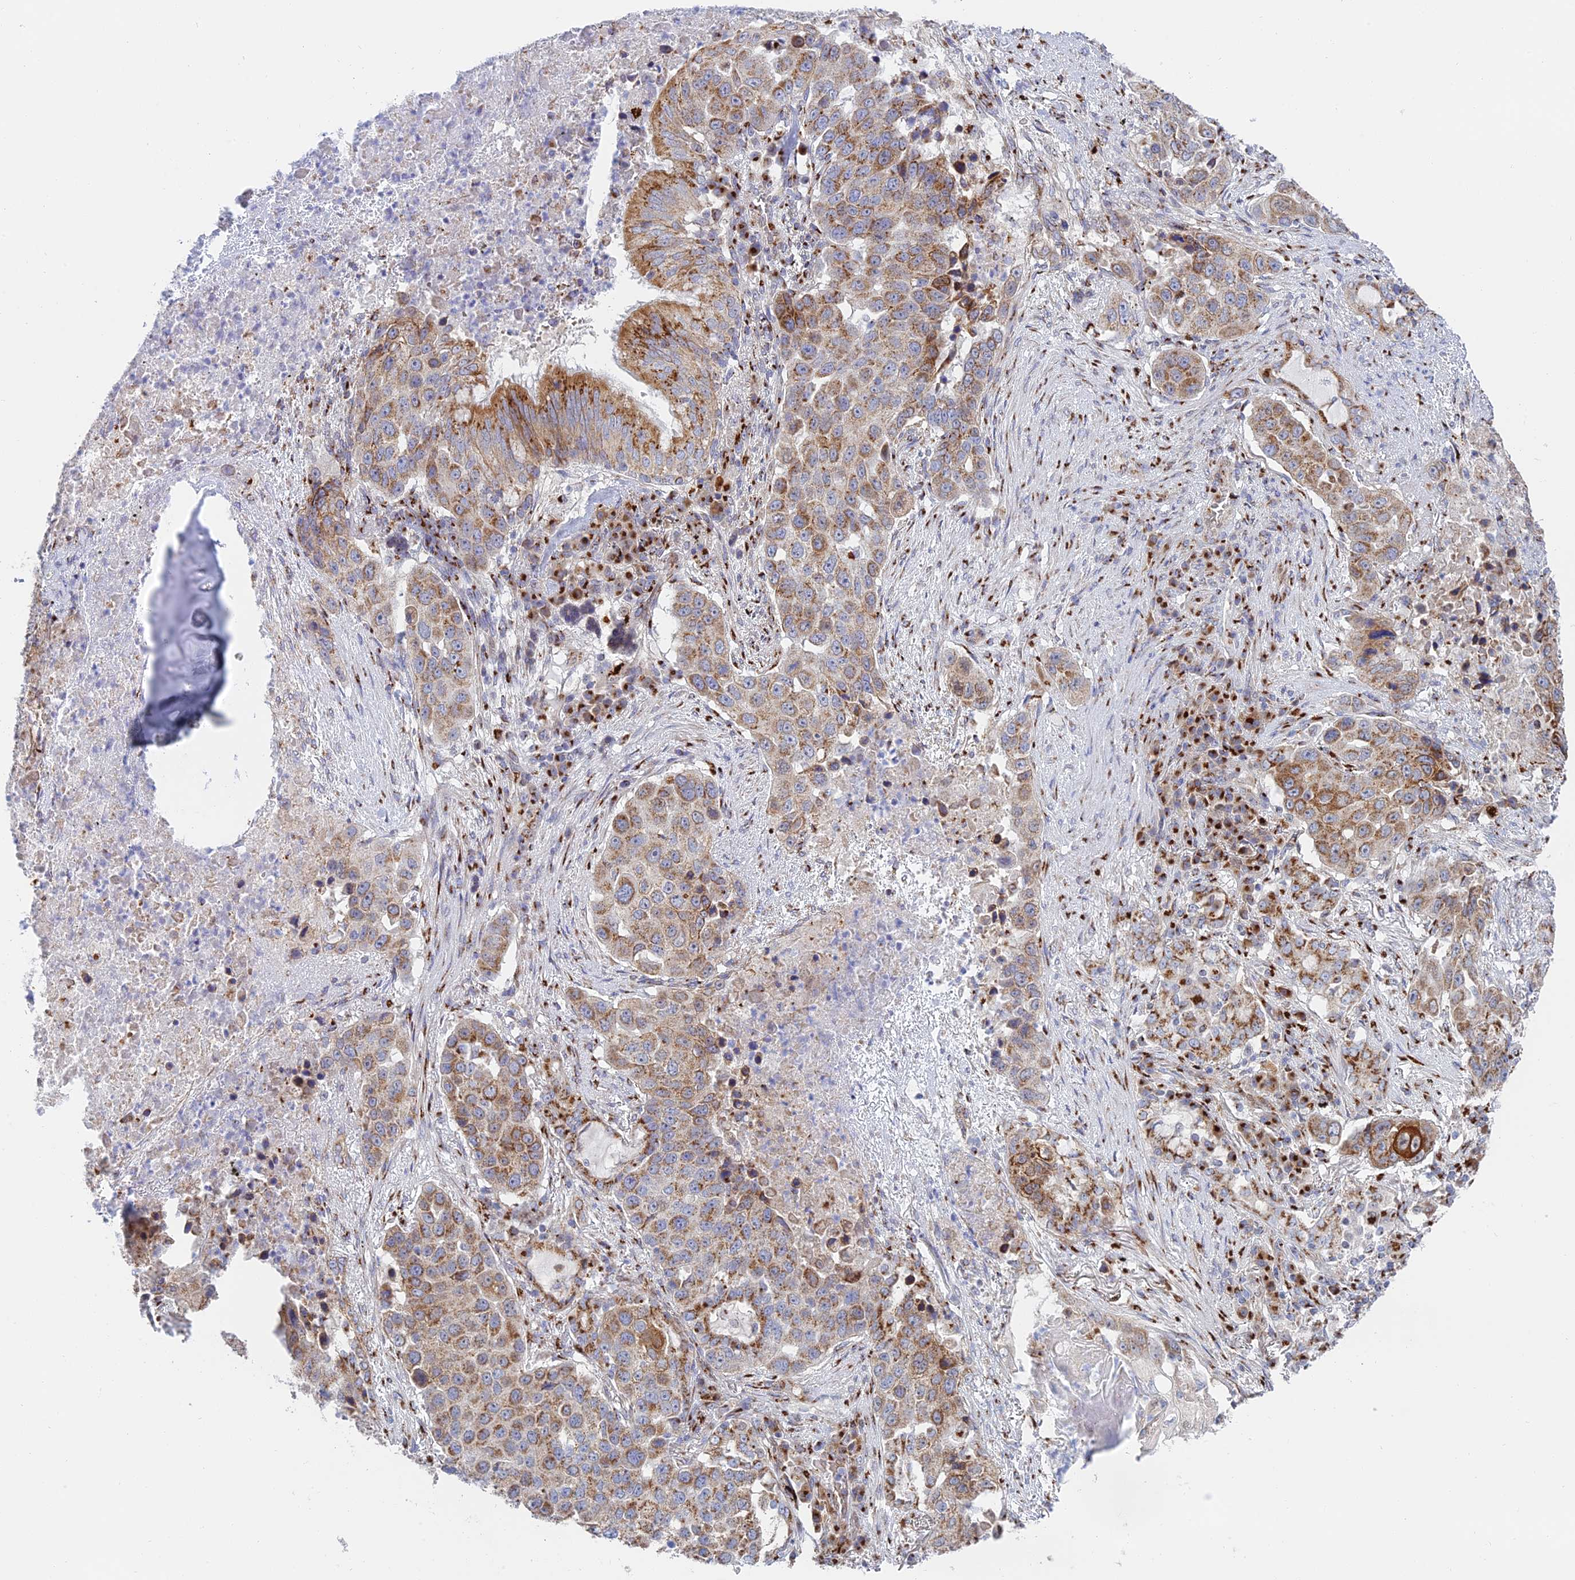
{"staining": {"intensity": "moderate", "quantity": "25%-75%", "location": "cytoplasmic/membranous"}, "tissue": "lung cancer", "cell_type": "Tumor cells", "image_type": "cancer", "snomed": [{"axis": "morphology", "description": "Squamous cell carcinoma, NOS"}, {"axis": "topography", "description": "Lung"}], "caption": "The micrograph shows staining of lung cancer, revealing moderate cytoplasmic/membranous protein staining (brown color) within tumor cells.", "gene": "HS2ST1", "patient": {"sex": "female", "age": 63}}